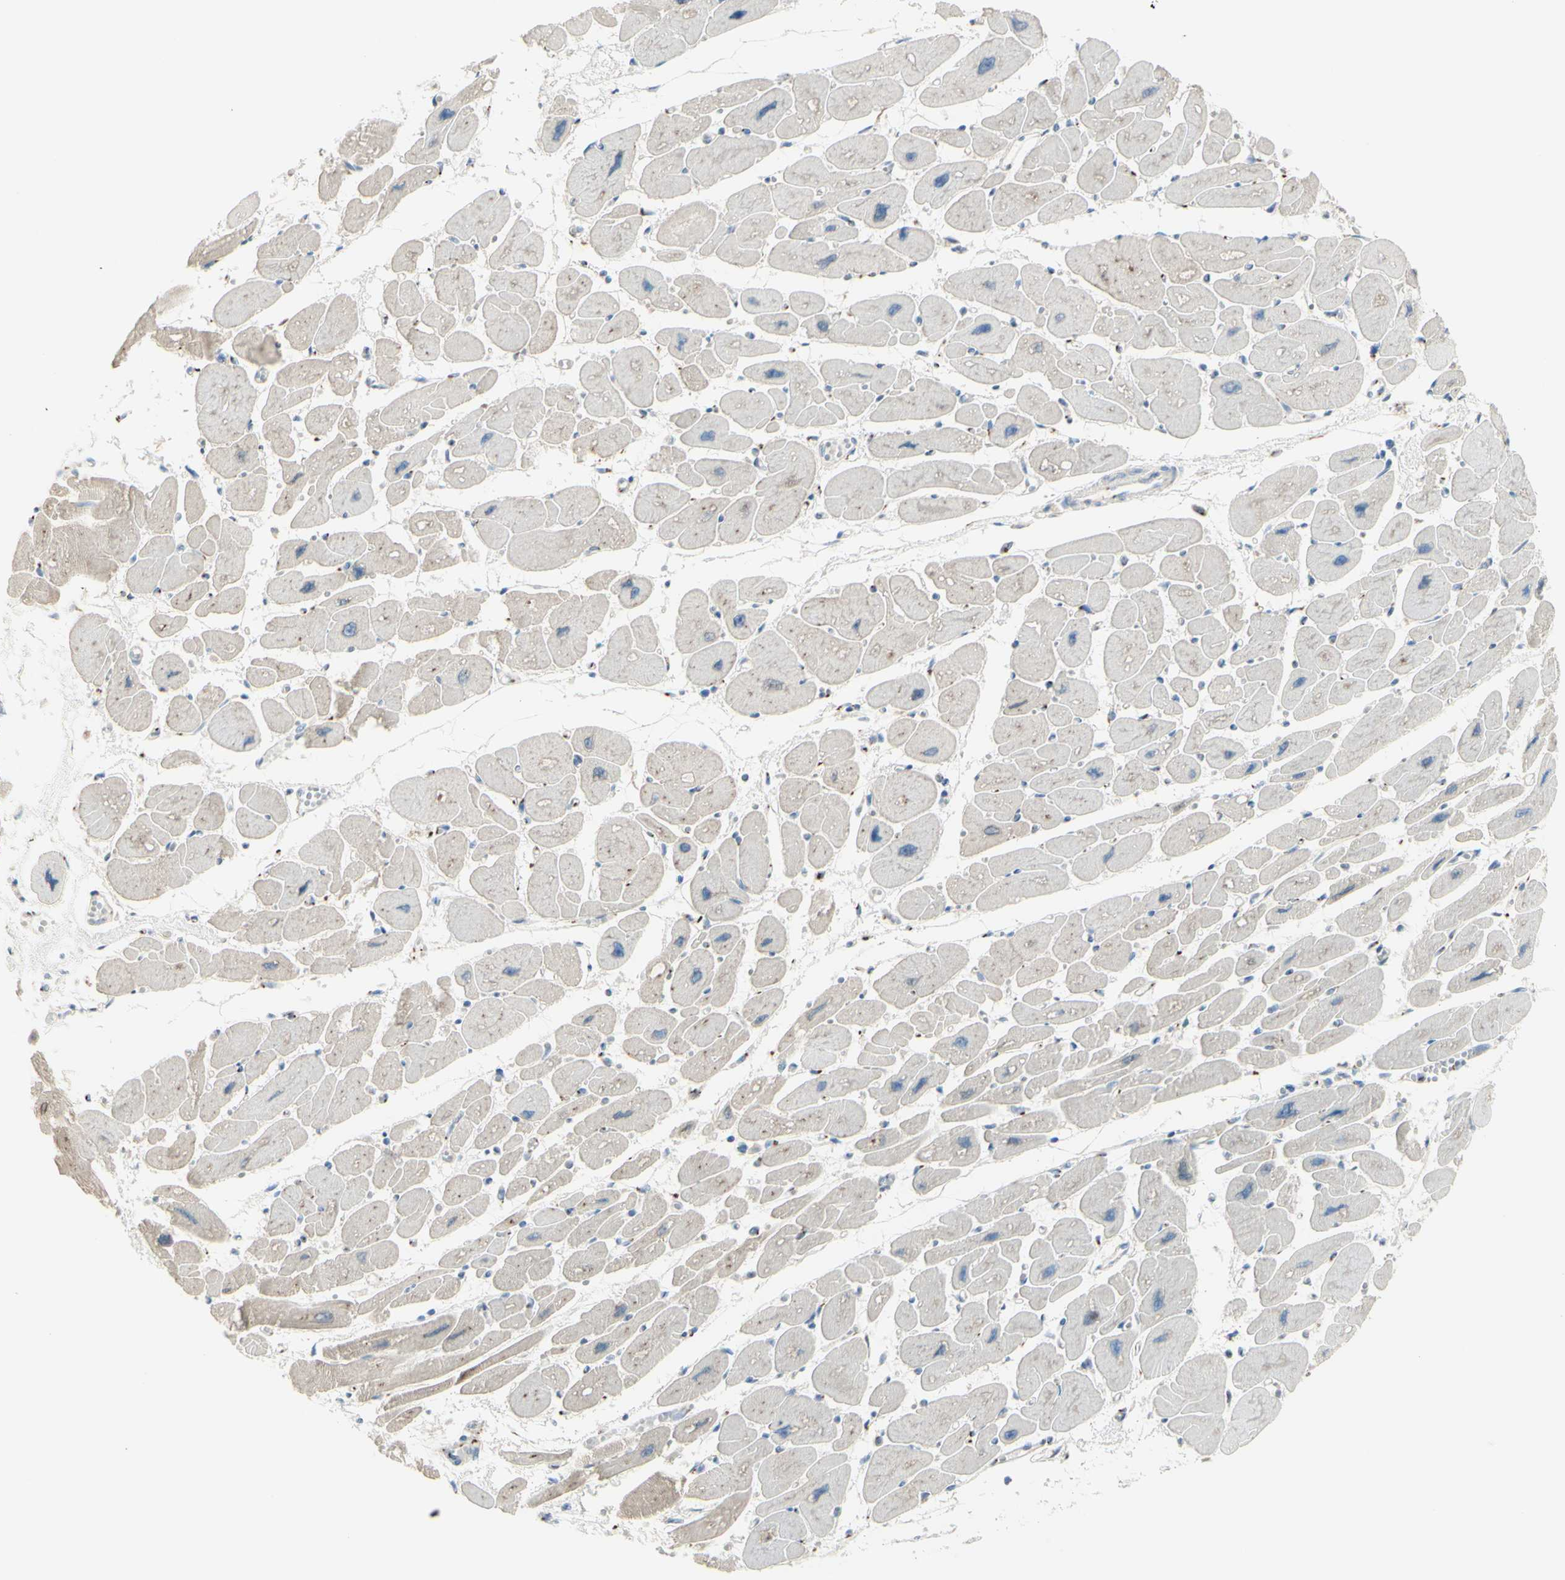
{"staining": {"intensity": "negative", "quantity": "none", "location": "none"}, "tissue": "heart muscle", "cell_type": "Cardiomyocytes", "image_type": "normal", "snomed": [{"axis": "morphology", "description": "Normal tissue, NOS"}, {"axis": "topography", "description": "Heart"}], "caption": "Immunohistochemistry (IHC) of normal heart muscle reveals no positivity in cardiomyocytes.", "gene": "B4GALT1", "patient": {"sex": "female", "age": 54}}